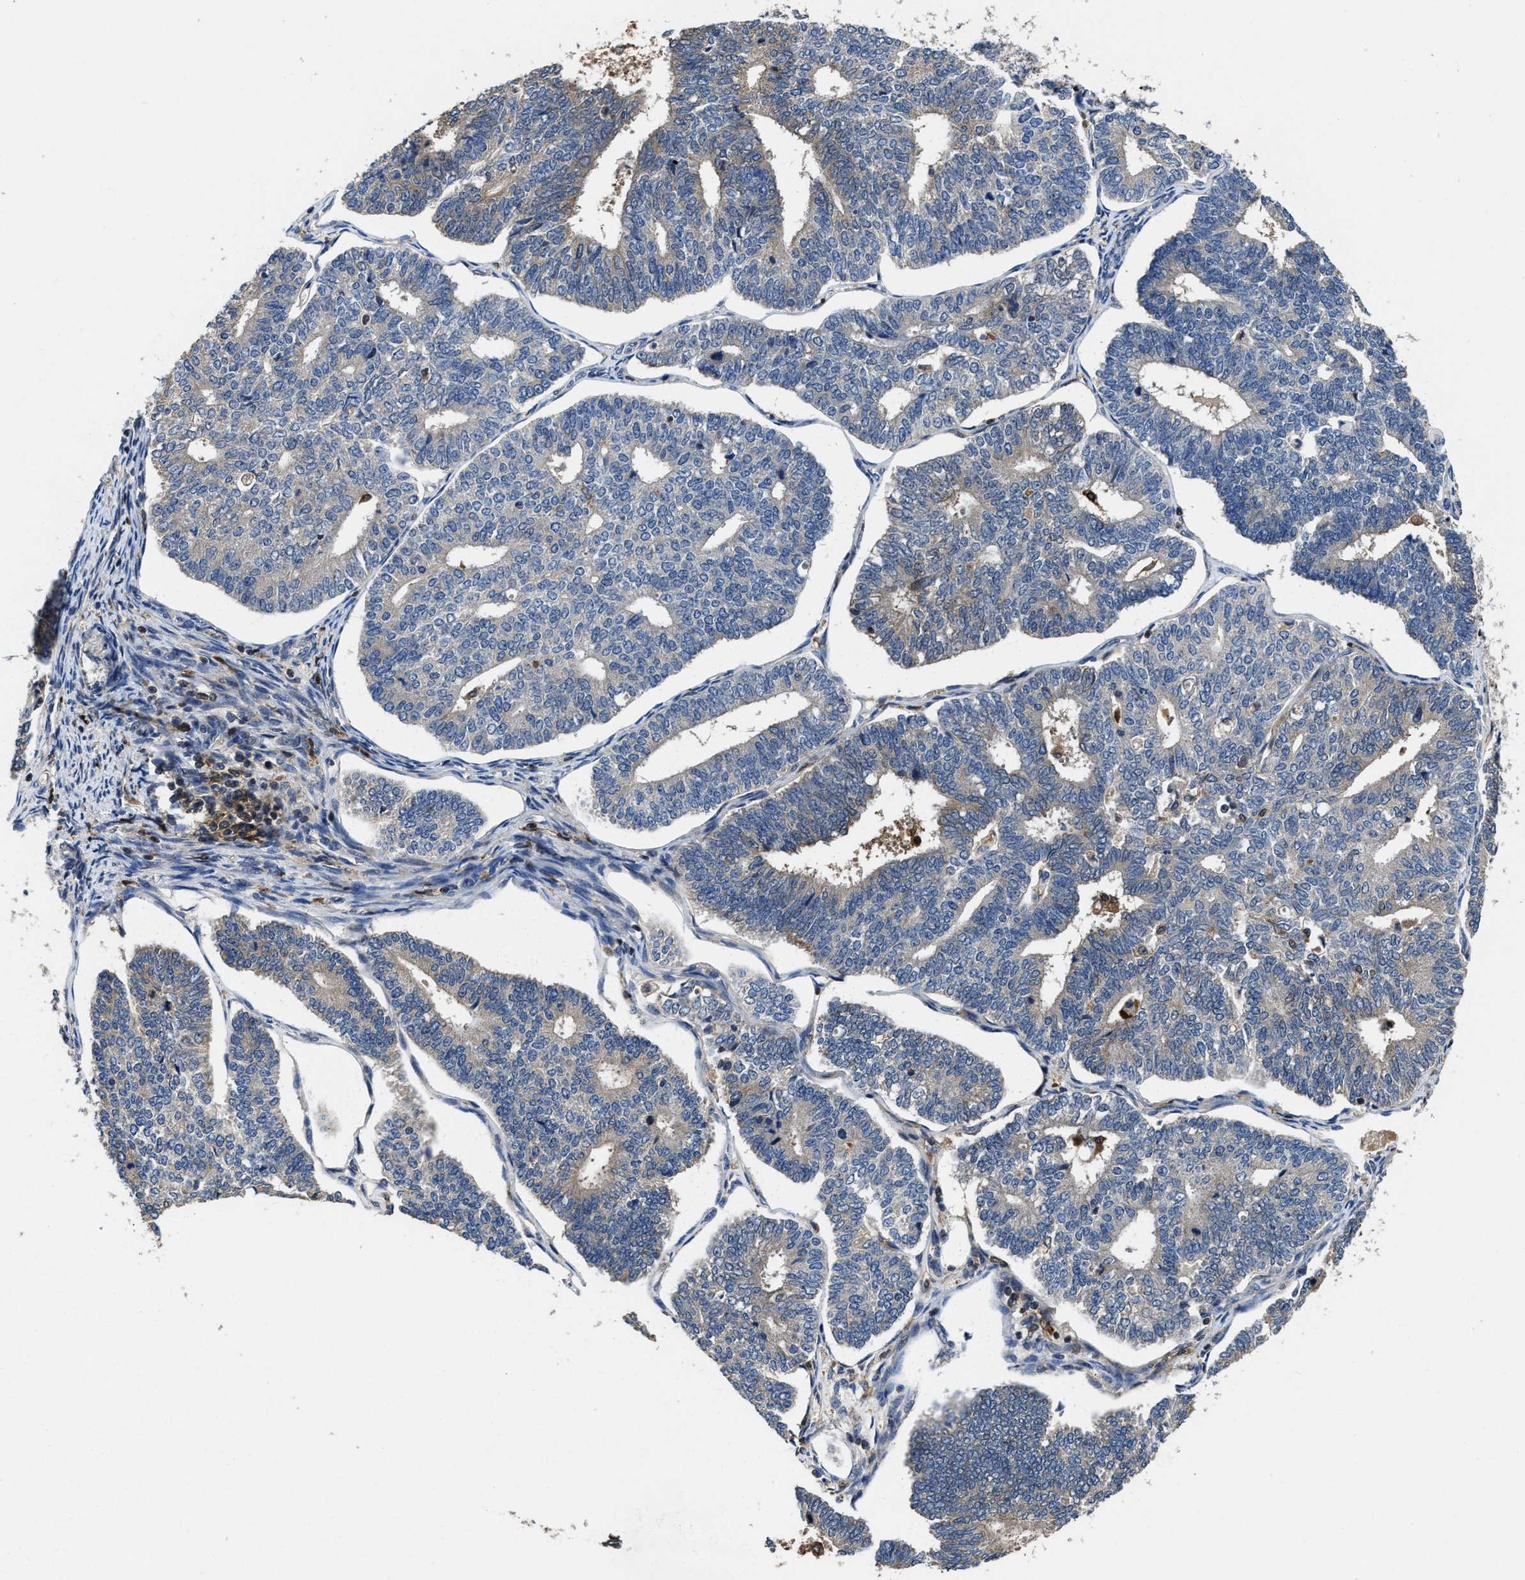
{"staining": {"intensity": "weak", "quantity": "<25%", "location": "cytoplasmic/membranous"}, "tissue": "endometrial cancer", "cell_type": "Tumor cells", "image_type": "cancer", "snomed": [{"axis": "morphology", "description": "Adenocarcinoma, NOS"}, {"axis": "topography", "description": "Endometrium"}], "caption": "Endometrial cancer (adenocarcinoma) stained for a protein using immunohistochemistry (IHC) displays no staining tumor cells.", "gene": "RGS10", "patient": {"sex": "female", "age": 70}}